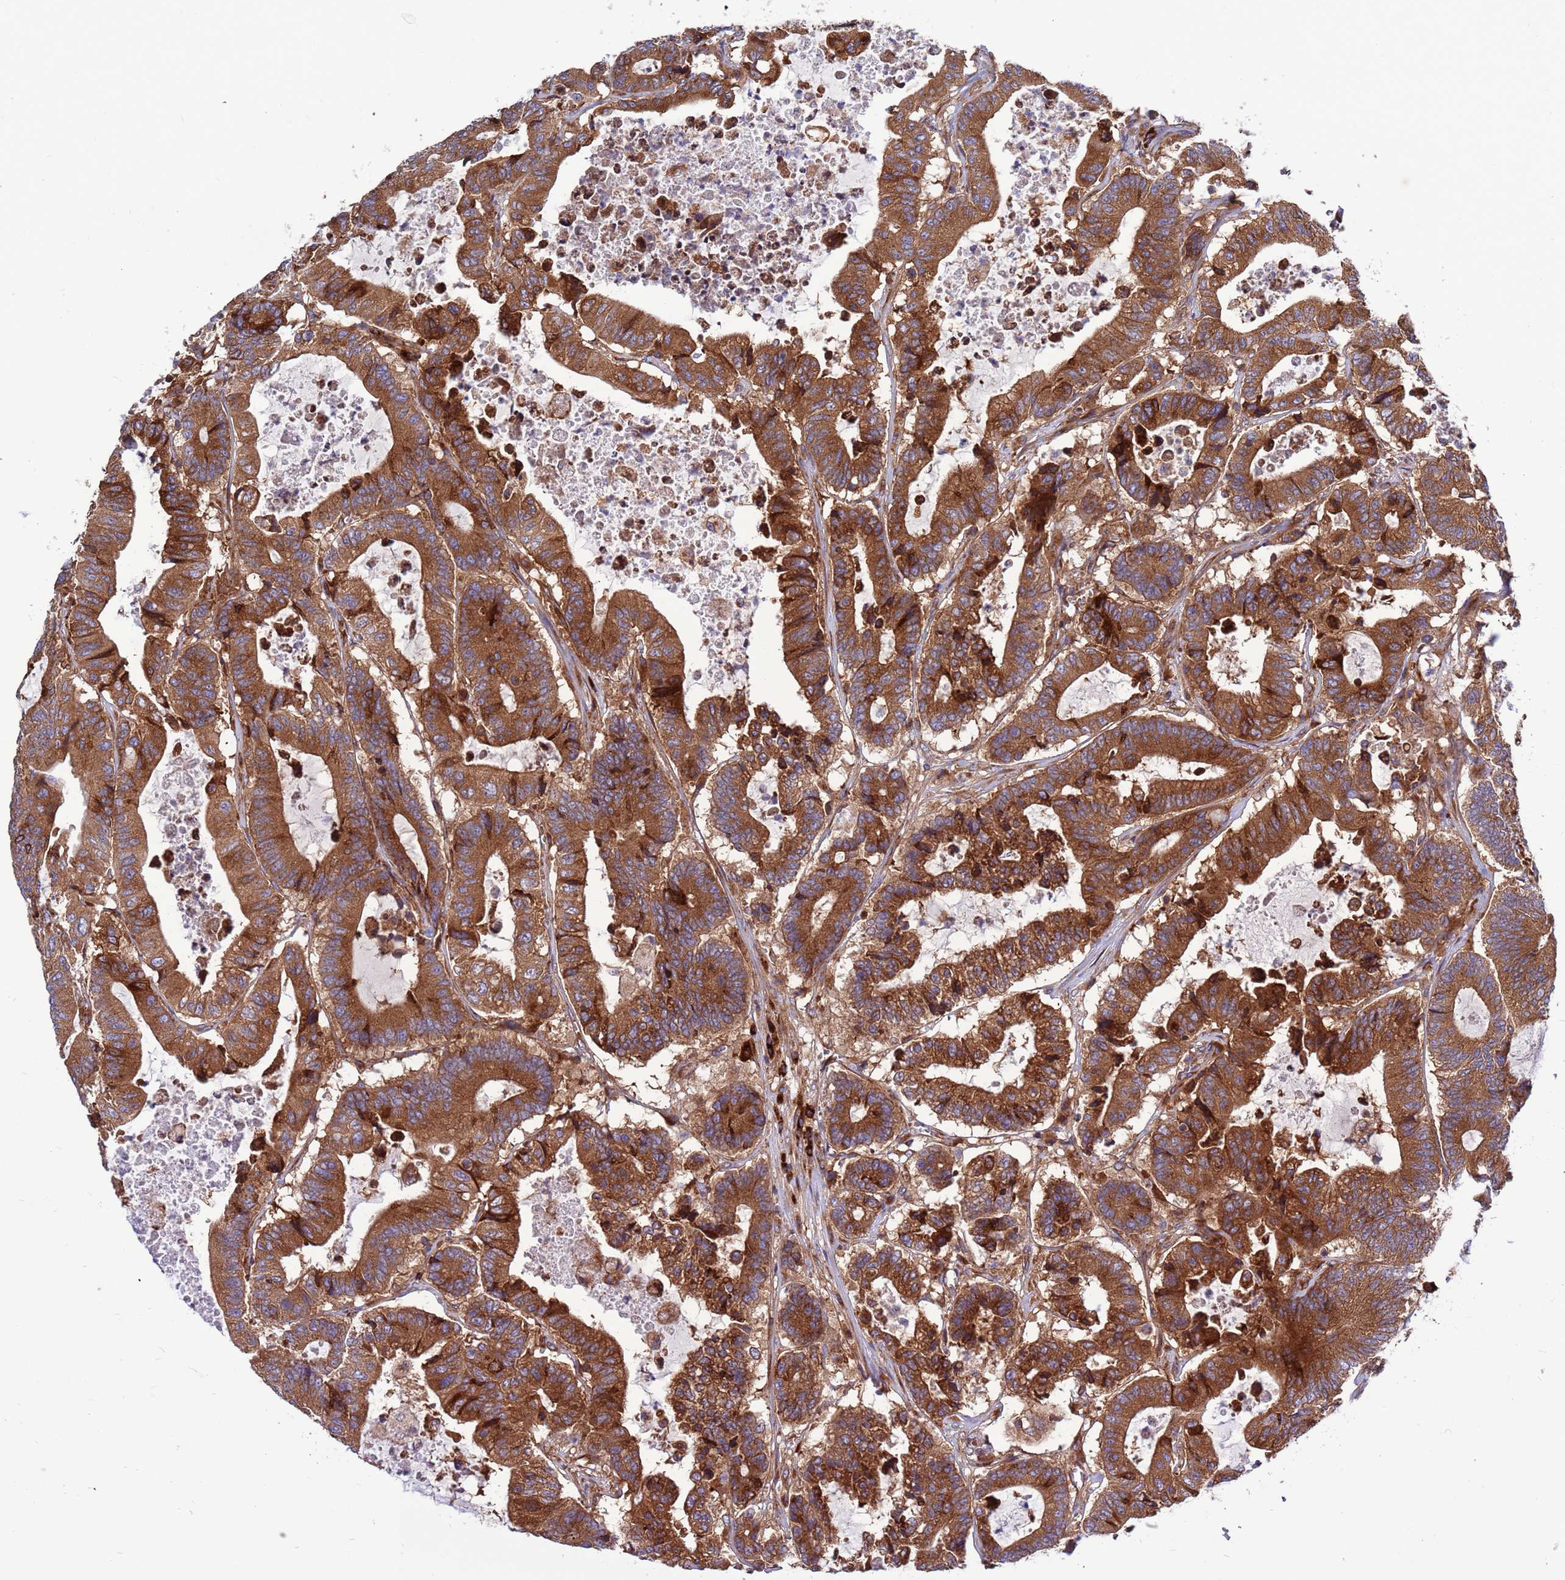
{"staining": {"intensity": "strong", "quantity": ">75%", "location": "cytoplasmic/membranous"}, "tissue": "colorectal cancer", "cell_type": "Tumor cells", "image_type": "cancer", "snomed": [{"axis": "morphology", "description": "Adenocarcinoma, NOS"}, {"axis": "topography", "description": "Colon"}], "caption": "Colorectal cancer stained with a protein marker reveals strong staining in tumor cells.", "gene": "ZC3HAV1", "patient": {"sex": "female", "age": 84}}